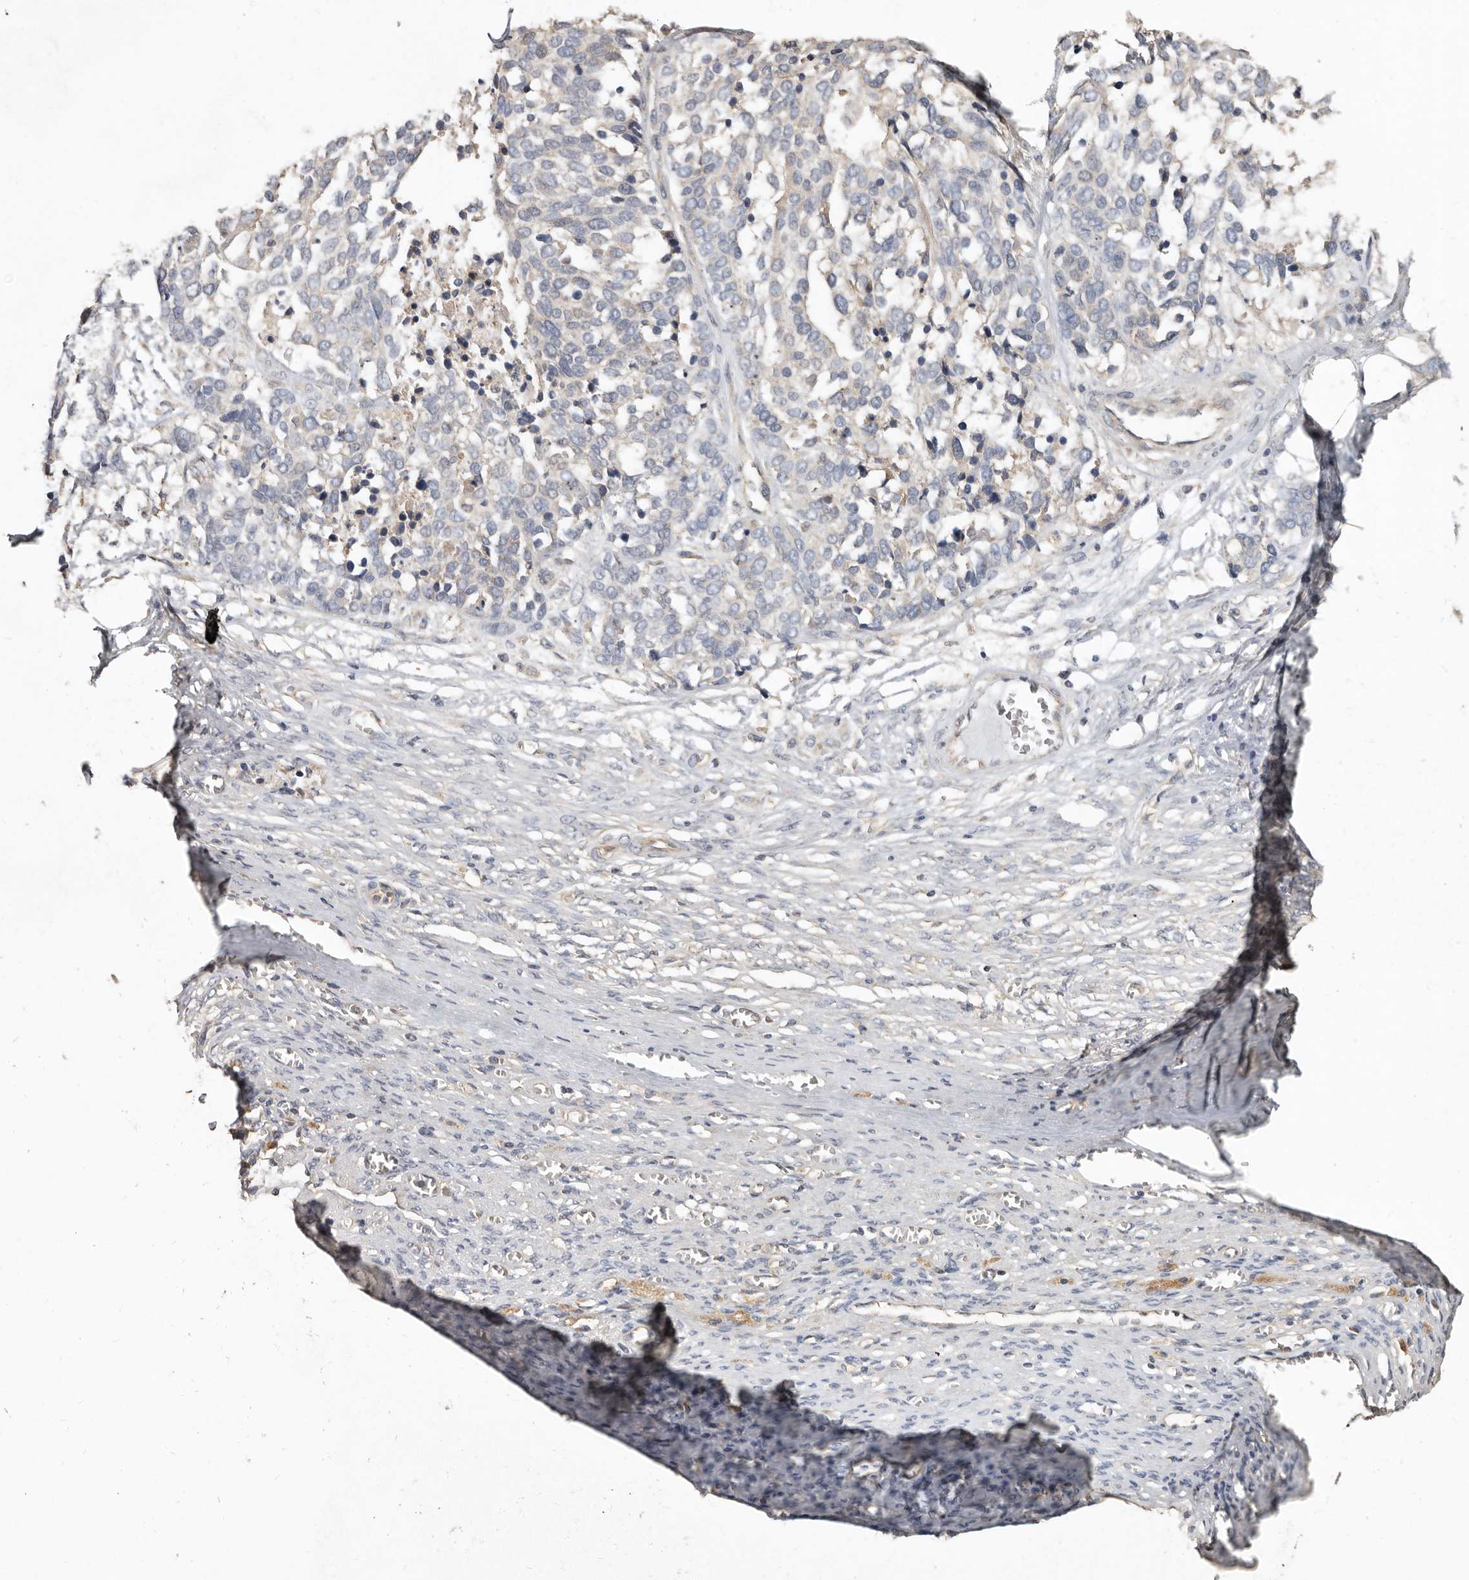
{"staining": {"intensity": "negative", "quantity": "none", "location": "none"}, "tissue": "ovarian cancer", "cell_type": "Tumor cells", "image_type": "cancer", "snomed": [{"axis": "morphology", "description": "Cystadenocarcinoma, serous, NOS"}, {"axis": "topography", "description": "Ovary"}], "caption": "Immunohistochemical staining of human serous cystadenocarcinoma (ovarian) reveals no significant staining in tumor cells.", "gene": "FLCN", "patient": {"sex": "female", "age": 44}}